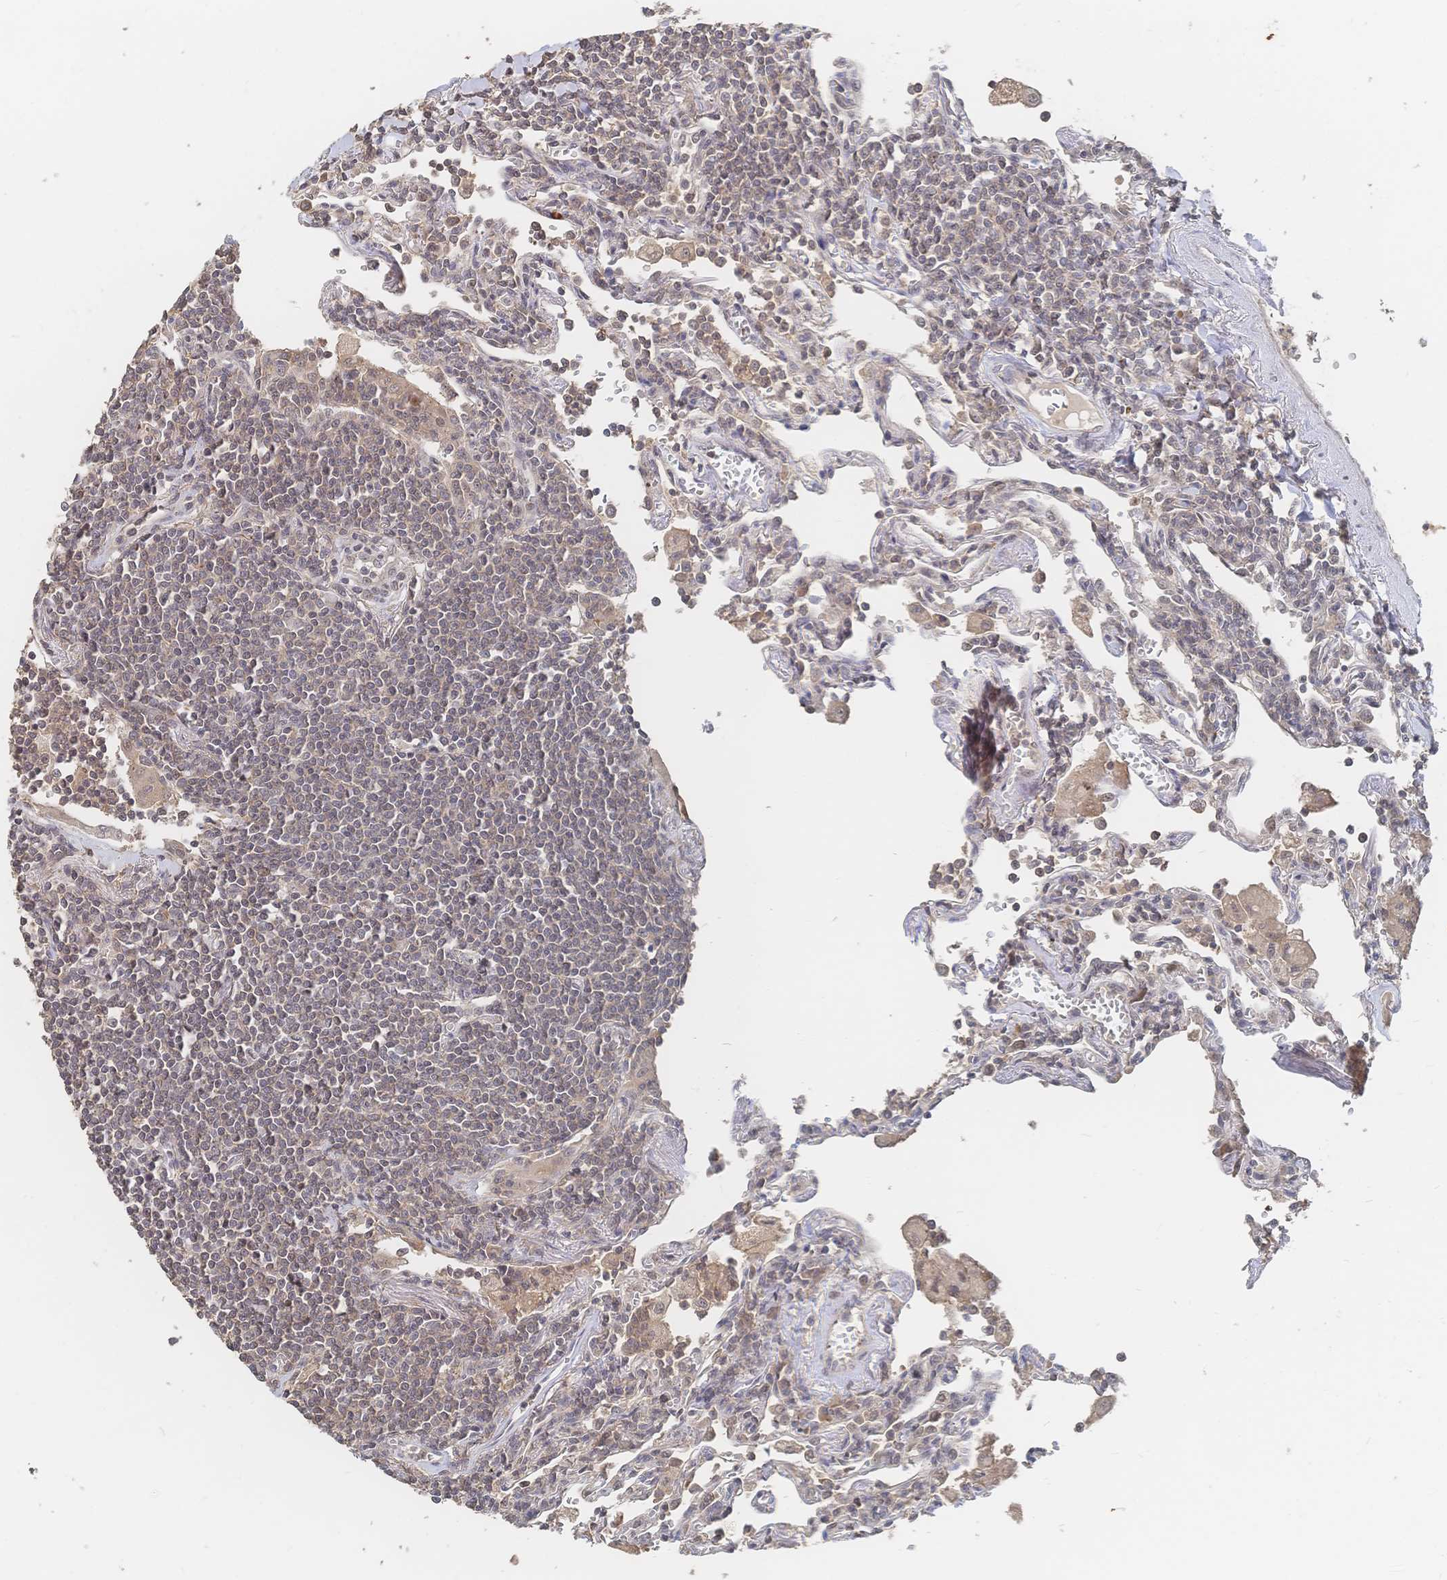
{"staining": {"intensity": "negative", "quantity": "none", "location": "none"}, "tissue": "lymphoma", "cell_type": "Tumor cells", "image_type": "cancer", "snomed": [{"axis": "morphology", "description": "Malignant lymphoma, non-Hodgkin's type, Low grade"}, {"axis": "topography", "description": "Lung"}], "caption": "High power microscopy histopathology image of an IHC histopathology image of lymphoma, revealing no significant staining in tumor cells.", "gene": "LRP5", "patient": {"sex": "female", "age": 71}}